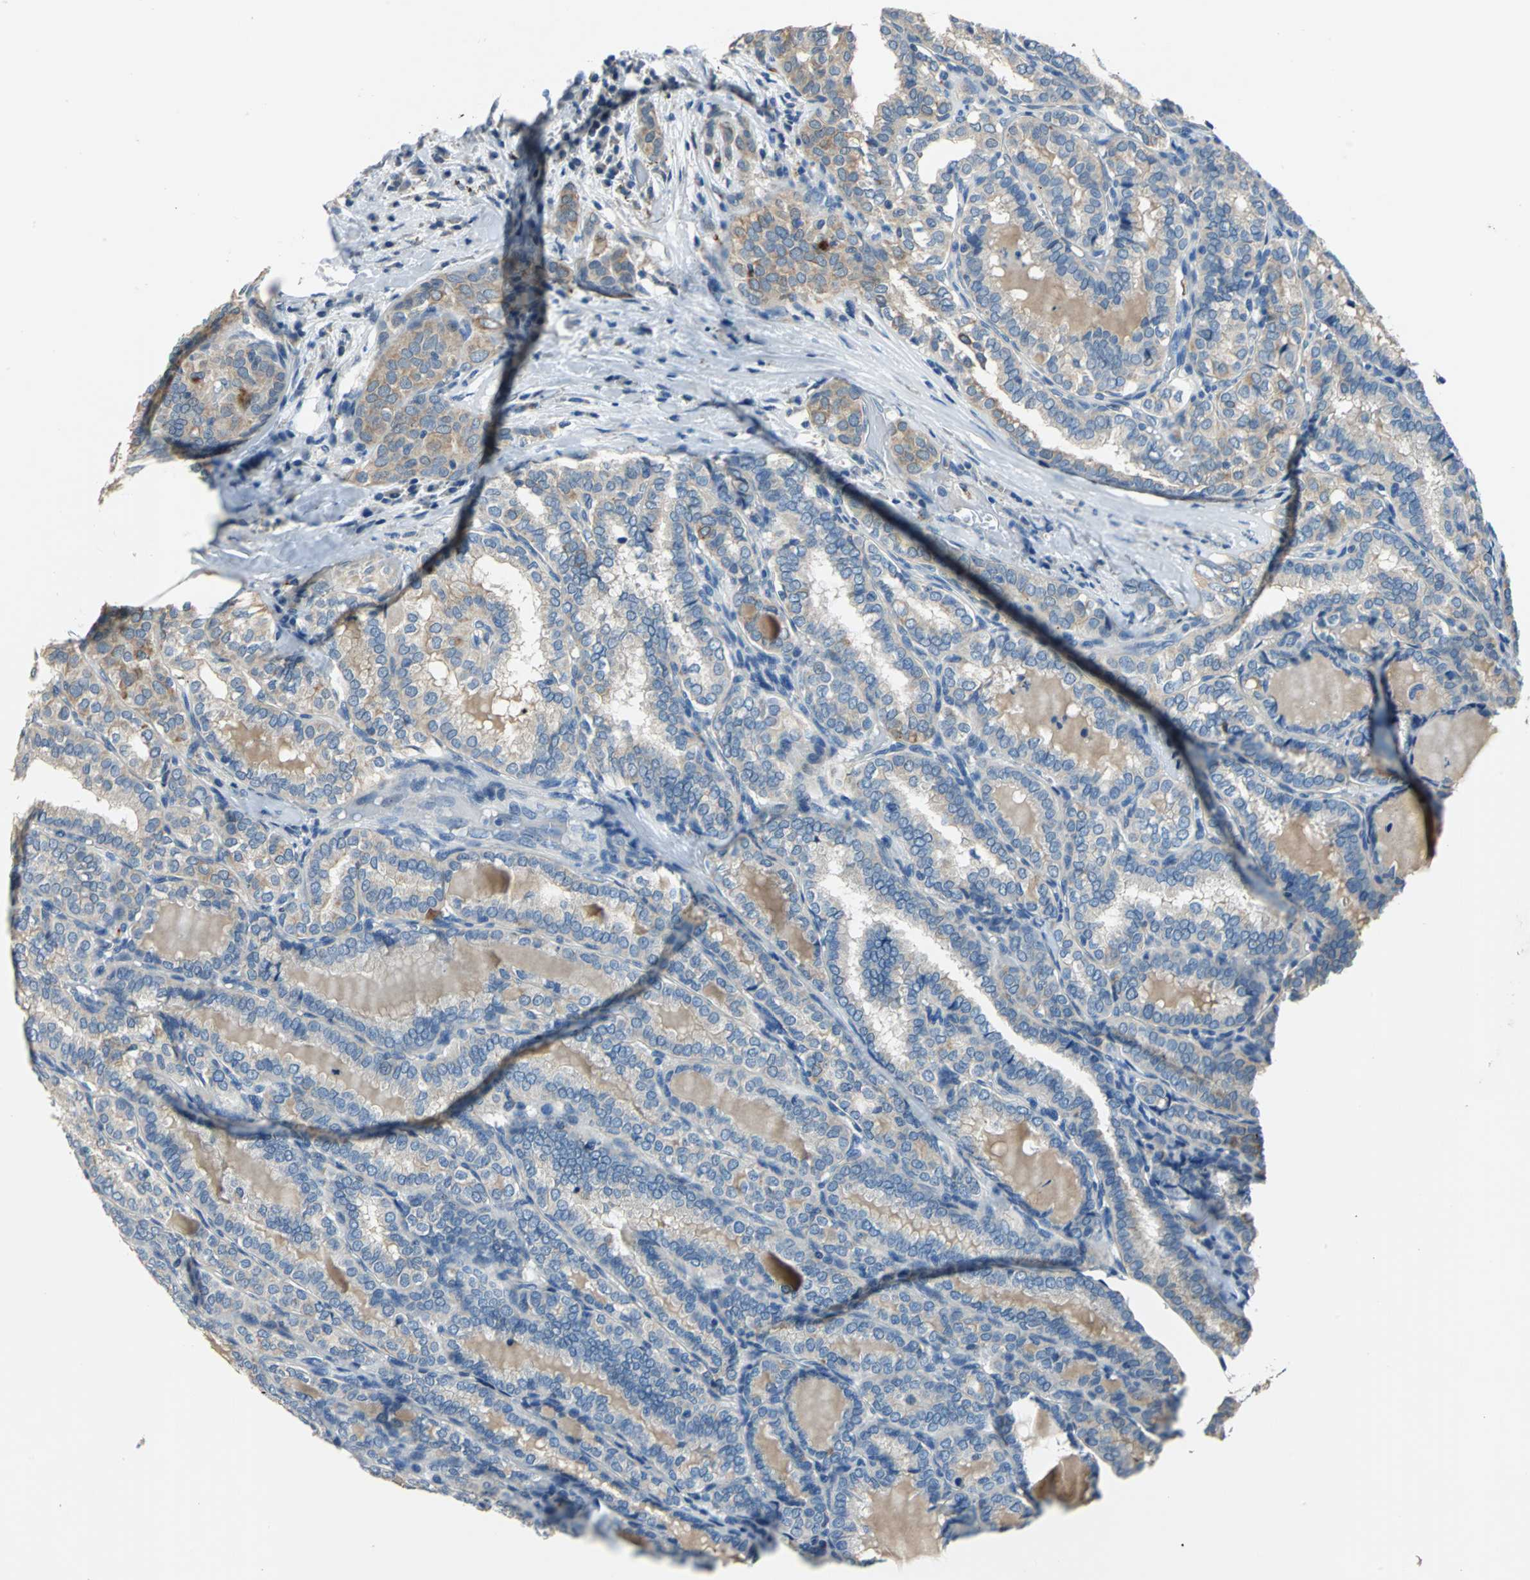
{"staining": {"intensity": "weak", "quantity": "25%-75%", "location": "cytoplasmic/membranous"}, "tissue": "thyroid cancer", "cell_type": "Tumor cells", "image_type": "cancer", "snomed": [{"axis": "morphology", "description": "Papillary adenocarcinoma, NOS"}, {"axis": "topography", "description": "Thyroid gland"}], "caption": "Weak cytoplasmic/membranous protein staining is identified in approximately 25%-75% of tumor cells in thyroid cancer (papillary adenocarcinoma). The staining was performed using DAB to visualize the protein expression in brown, while the nuclei were stained in blue with hematoxylin (Magnification: 20x).", "gene": "RASD2", "patient": {"sex": "female", "age": 30}}